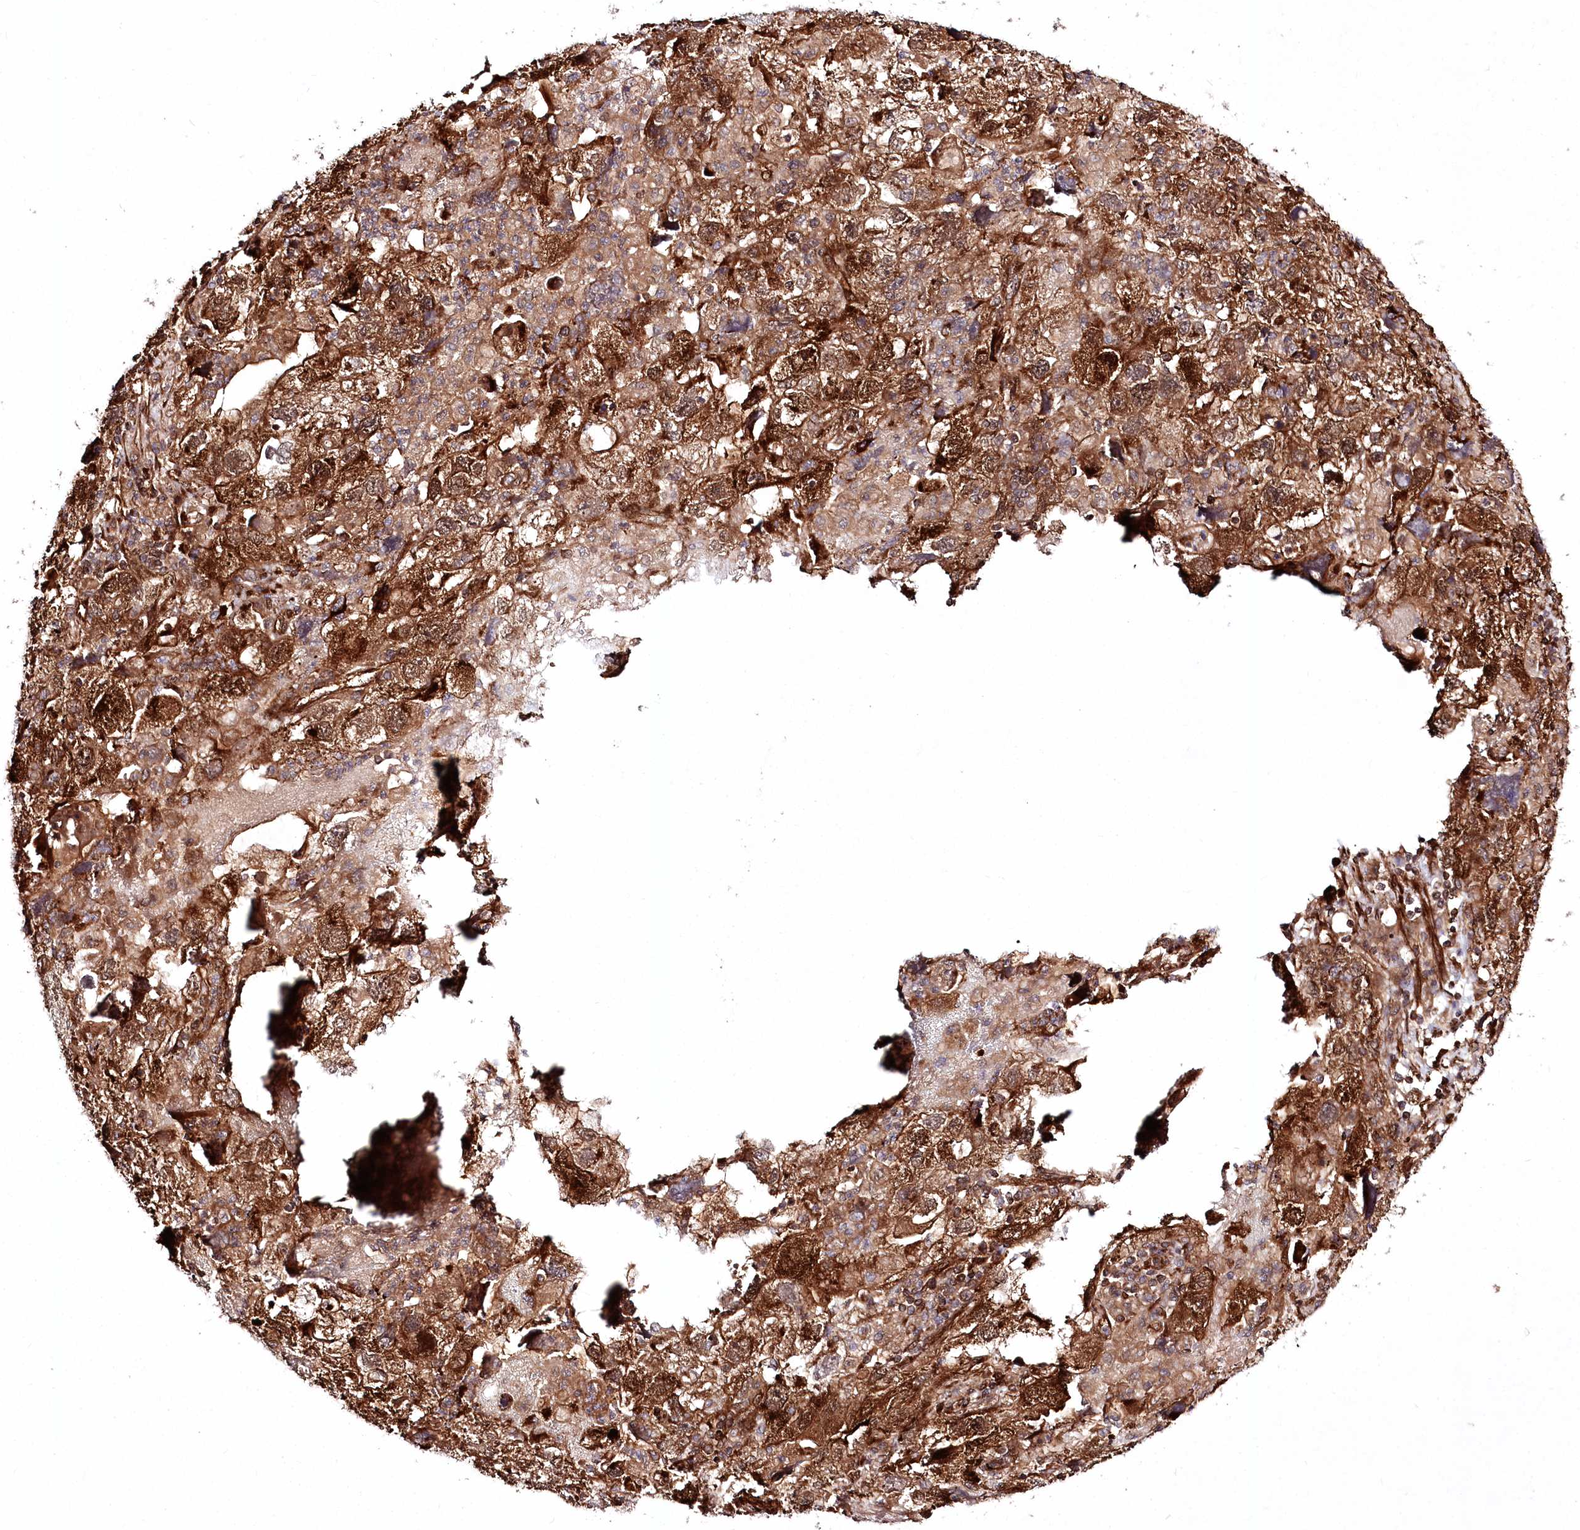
{"staining": {"intensity": "strong", "quantity": ">75%", "location": "cytoplasmic/membranous"}, "tissue": "endometrial cancer", "cell_type": "Tumor cells", "image_type": "cancer", "snomed": [{"axis": "morphology", "description": "Adenocarcinoma, NOS"}, {"axis": "topography", "description": "Endometrium"}], "caption": "There is high levels of strong cytoplasmic/membranous positivity in tumor cells of endometrial cancer, as demonstrated by immunohistochemical staining (brown color).", "gene": "REXO2", "patient": {"sex": "female", "age": 49}}